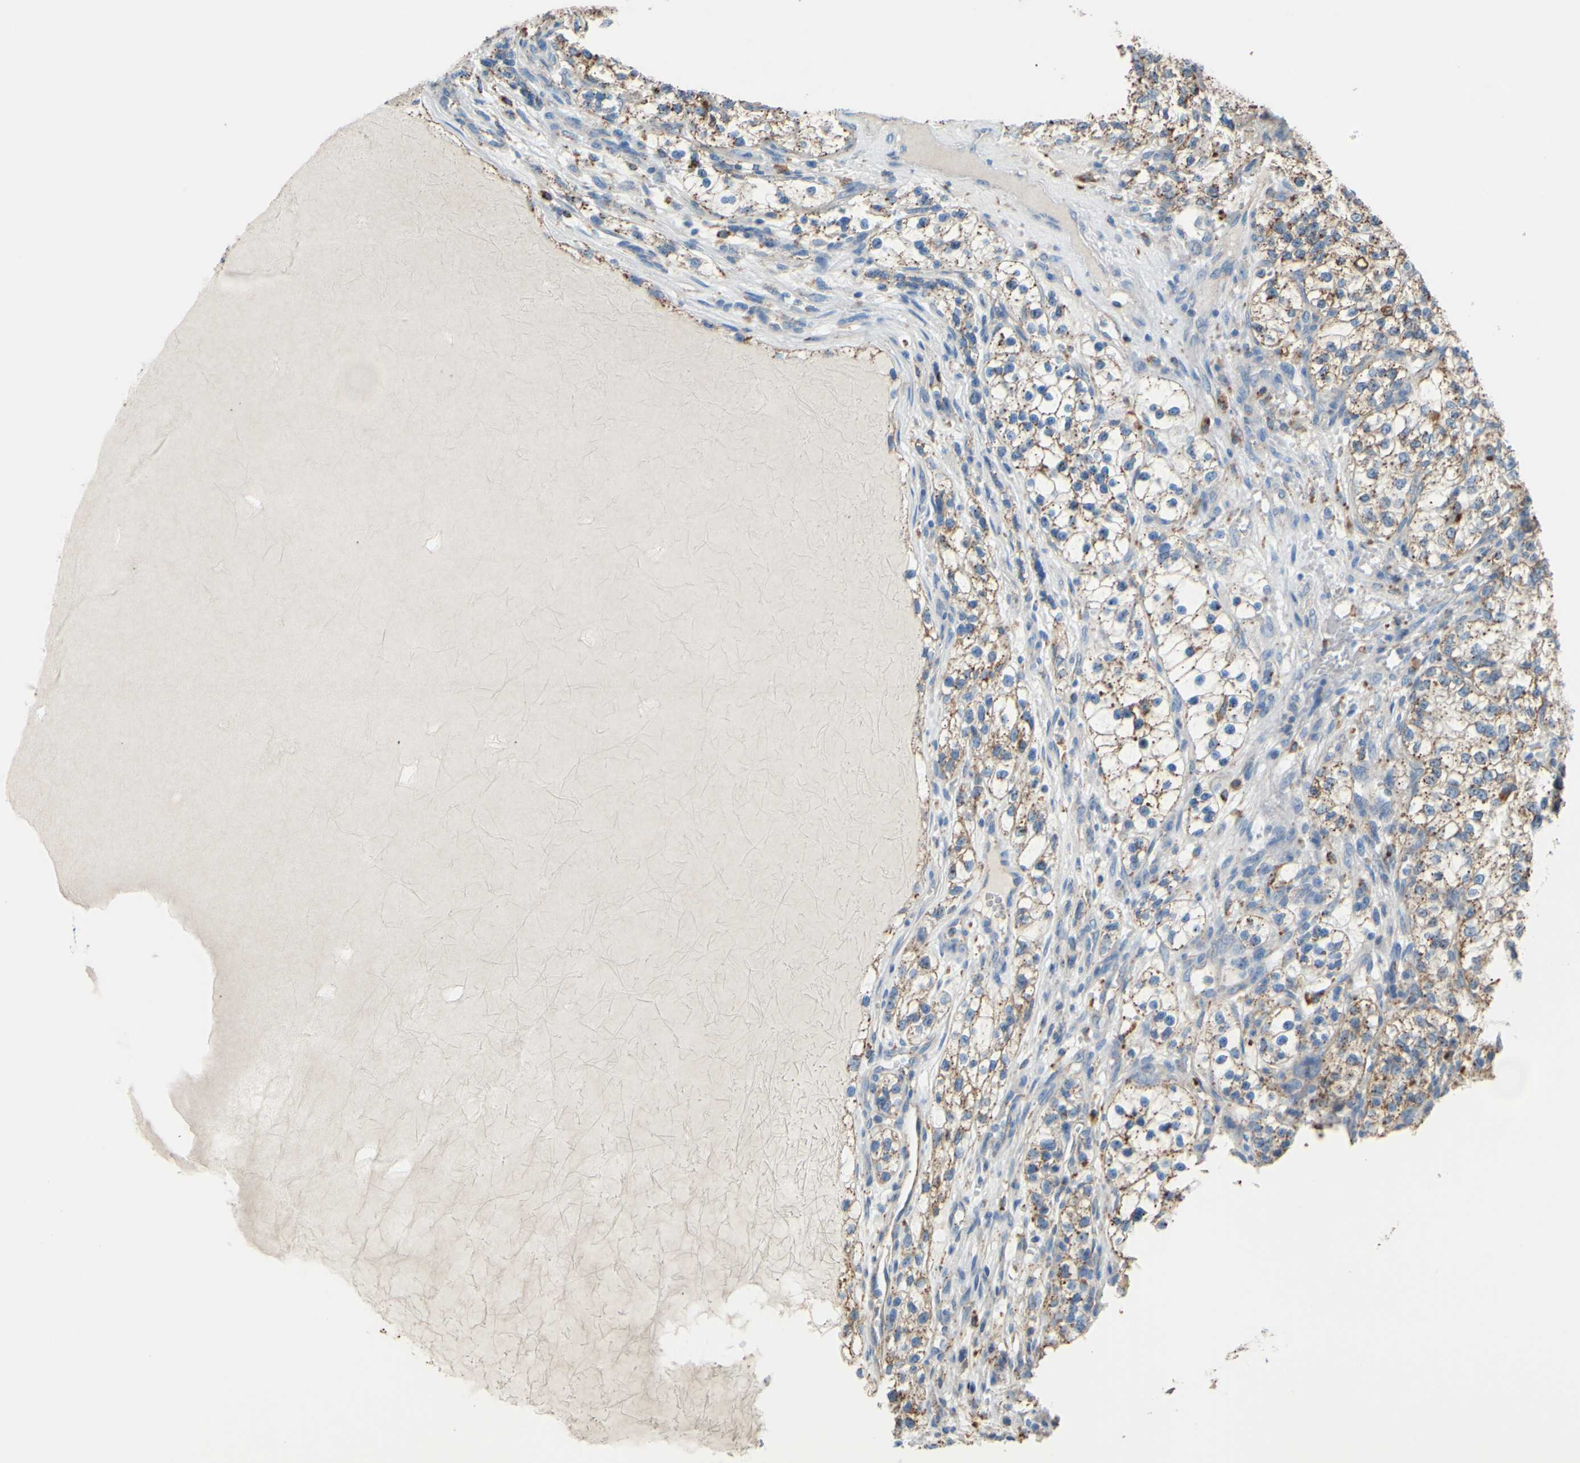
{"staining": {"intensity": "moderate", "quantity": ">75%", "location": "cytoplasmic/membranous"}, "tissue": "renal cancer", "cell_type": "Tumor cells", "image_type": "cancer", "snomed": [{"axis": "morphology", "description": "Adenocarcinoma, NOS"}, {"axis": "topography", "description": "Kidney"}], "caption": "Tumor cells show medium levels of moderate cytoplasmic/membranous expression in about >75% of cells in renal adenocarcinoma. The protein of interest is stained brown, and the nuclei are stained in blue (DAB (3,3'-diaminobenzidine) IHC with brightfield microscopy, high magnification).", "gene": "CTSD", "patient": {"sex": "female", "age": 57}}